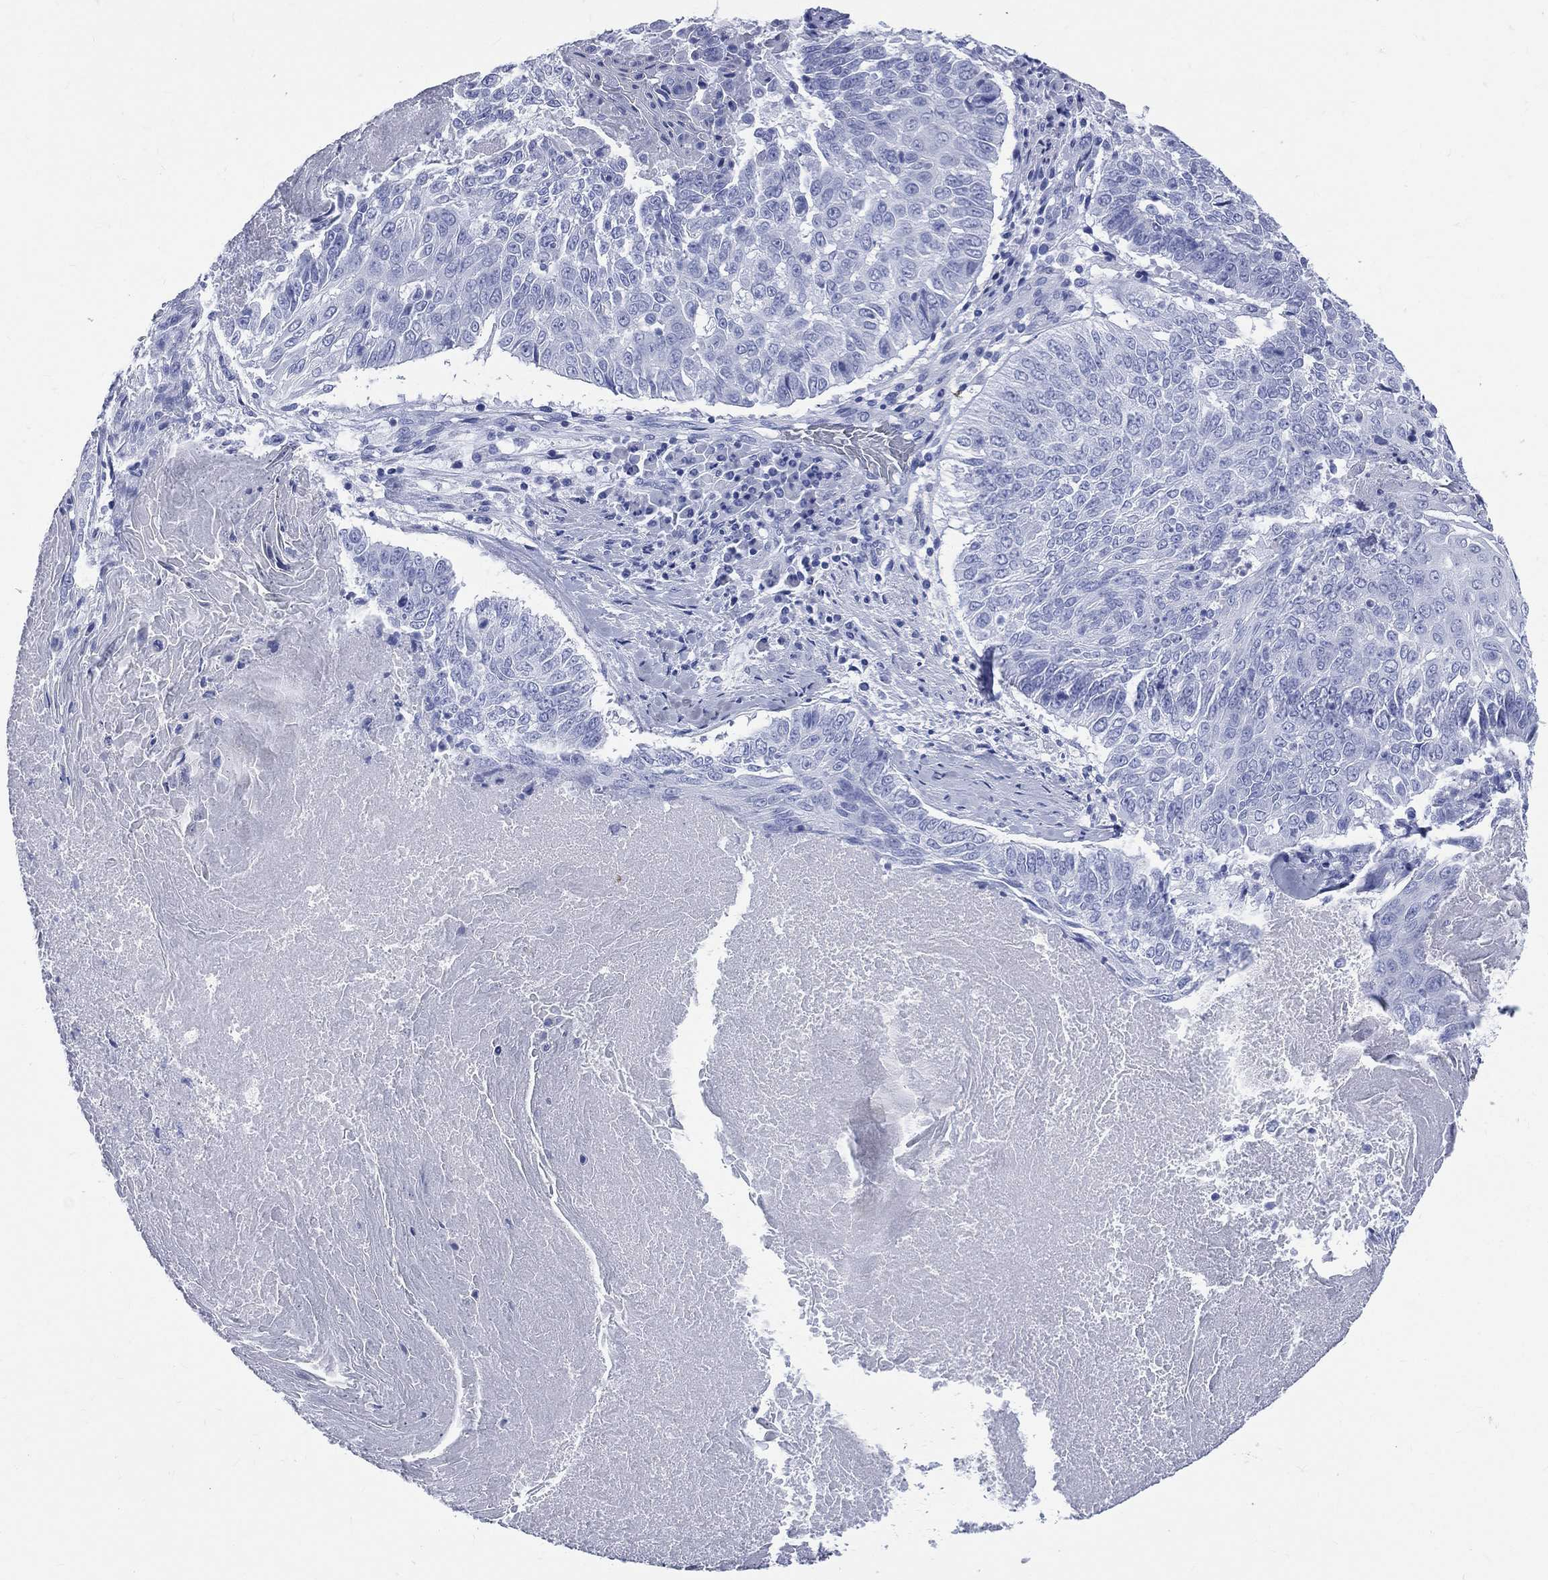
{"staining": {"intensity": "negative", "quantity": "none", "location": "none"}, "tissue": "lung cancer", "cell_type": "Tumor cells", "image_type": "cancer", "snomed": [{"axis": "morphology", "description": "Squamous cell carcinoma, NOS"}, {"axis": "topography", "description": "Lung"}], "caption": "An immunohistochemistry (IHC) image of lung cancer is shown. There is no staining in tumor cells of lung cancer. (Stains: DAB (3,3'-diaminobenzidine) IHC with hematoxylin counter stain, Microscopy: brightfield microscopy at high magnification).", "gene": "SYP", "patient": {"sex": "male", "age": 64}}